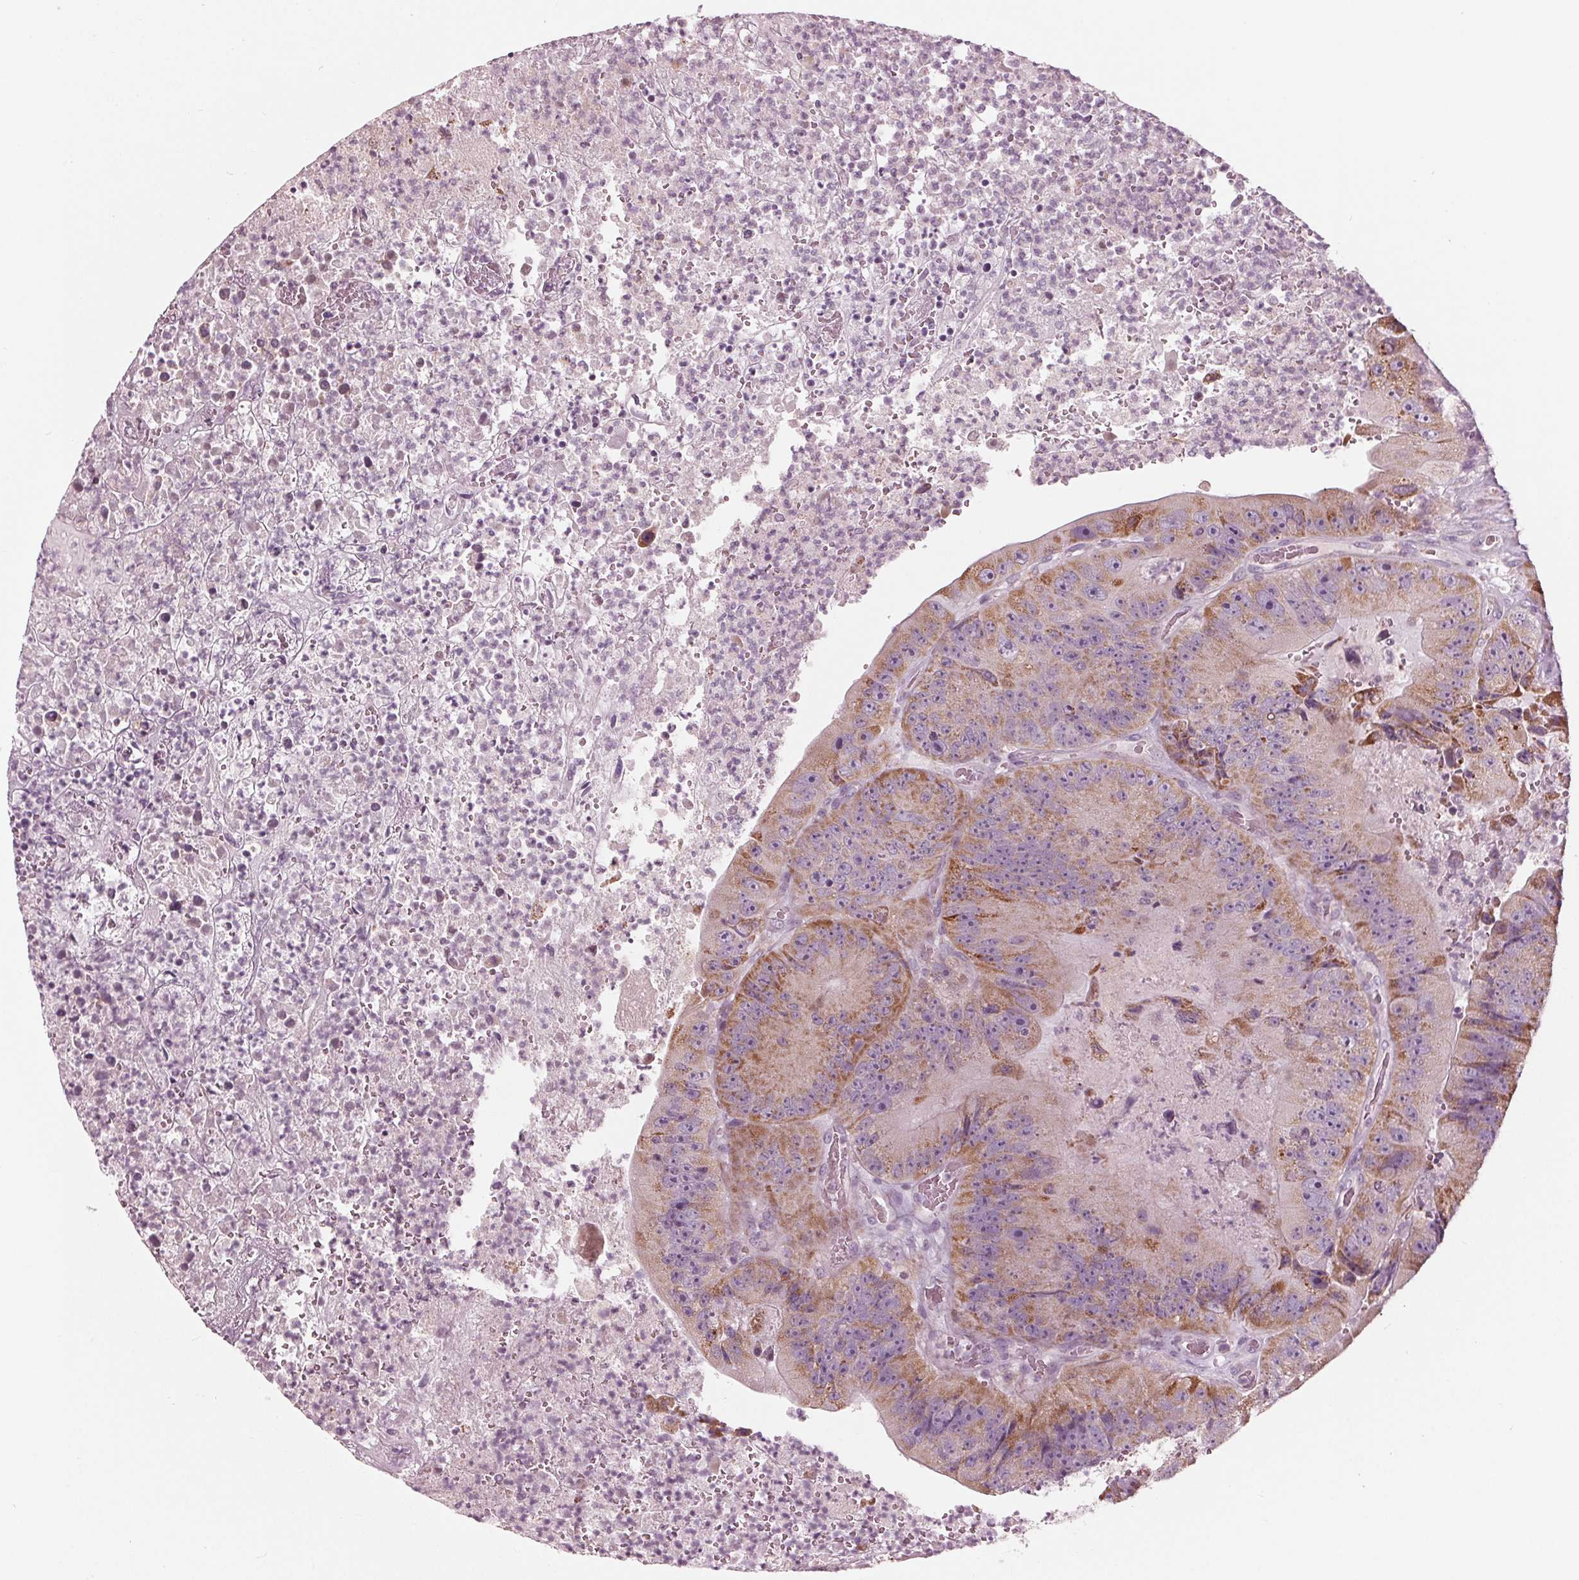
{"staining": {"intensity": "moderate", "quantity": ">75%", "location": "cytoplasmic/membranous"}, "tissue": "colorectal cancer", "cell_type": "Tumor cells", "image_type": "cancer", "snomed": [{"axis": "morphology", "description": "Adenocarcinoma, NOS"}, {"axis": "topography", "description": "Colon"}], "caption": "Immunohistochemistry histopathology image of human adenocarcinoma (colorectal) stained for a protein (brown), which demonstrates medium levels of moderate cytoplasmic/membranous positivity in approximately >75% of tumor cells.", "gene": "CLN6", "patient": {"sex": "female", "age": 86}}